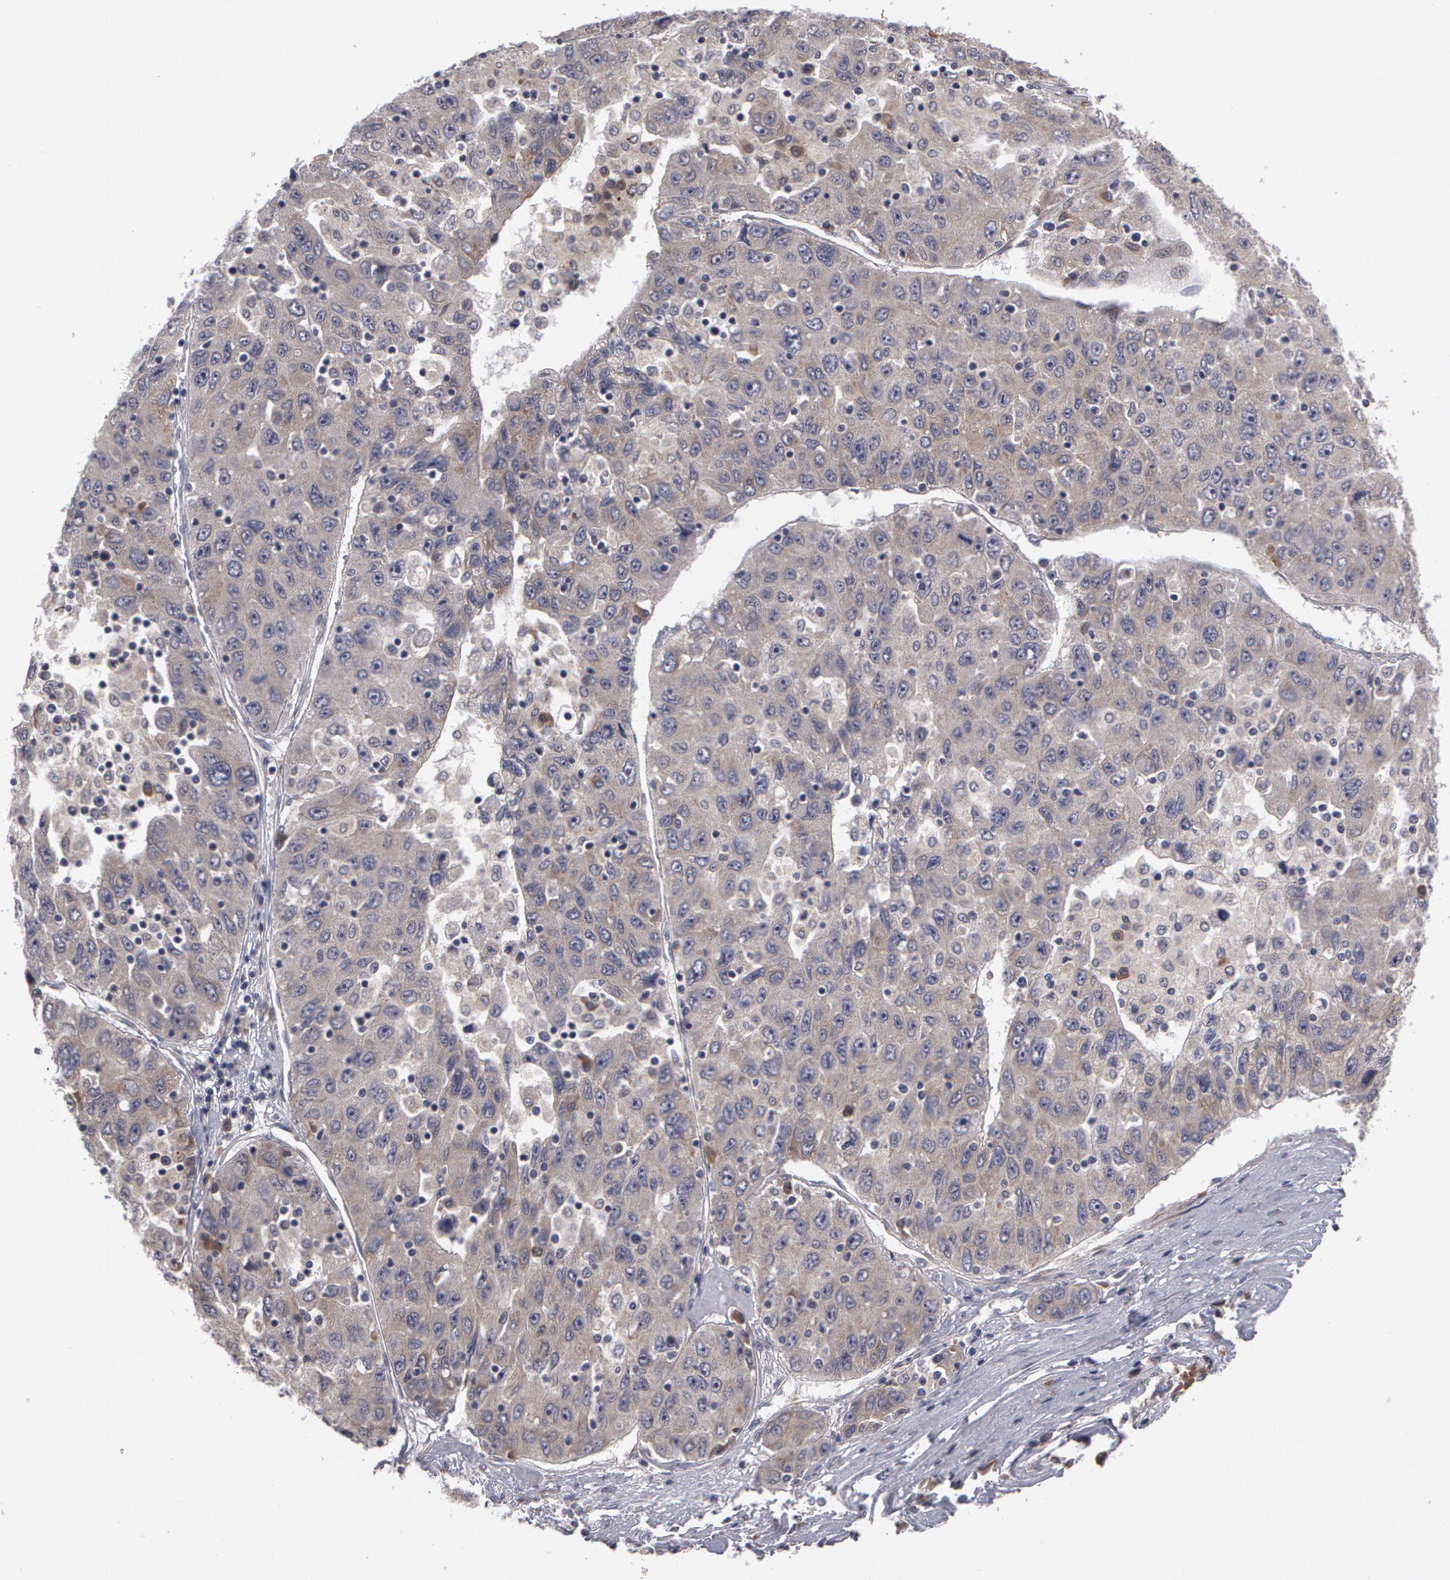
{"staining": {"intensity": "negative", "quantity": "none", "location": "none"}, "tissue": "liver cancer", "cell_type": "Tumor cells", "image_type": "cancer", "snomed": [{"axis": "morphology", "description": "Carcinoma, Hepatocellular, NOS"}, {"axis": "topography", "description": "Liver"}], "caption": "High magnification brightfield microscopy of liver hepatocellular carcinoma stained with DAB (brown) and counterstained with hematoxylin (blue): tumor cells show no significant expression.", "gene": "STX5", "patient": {"sex": "male", "age": 49}}